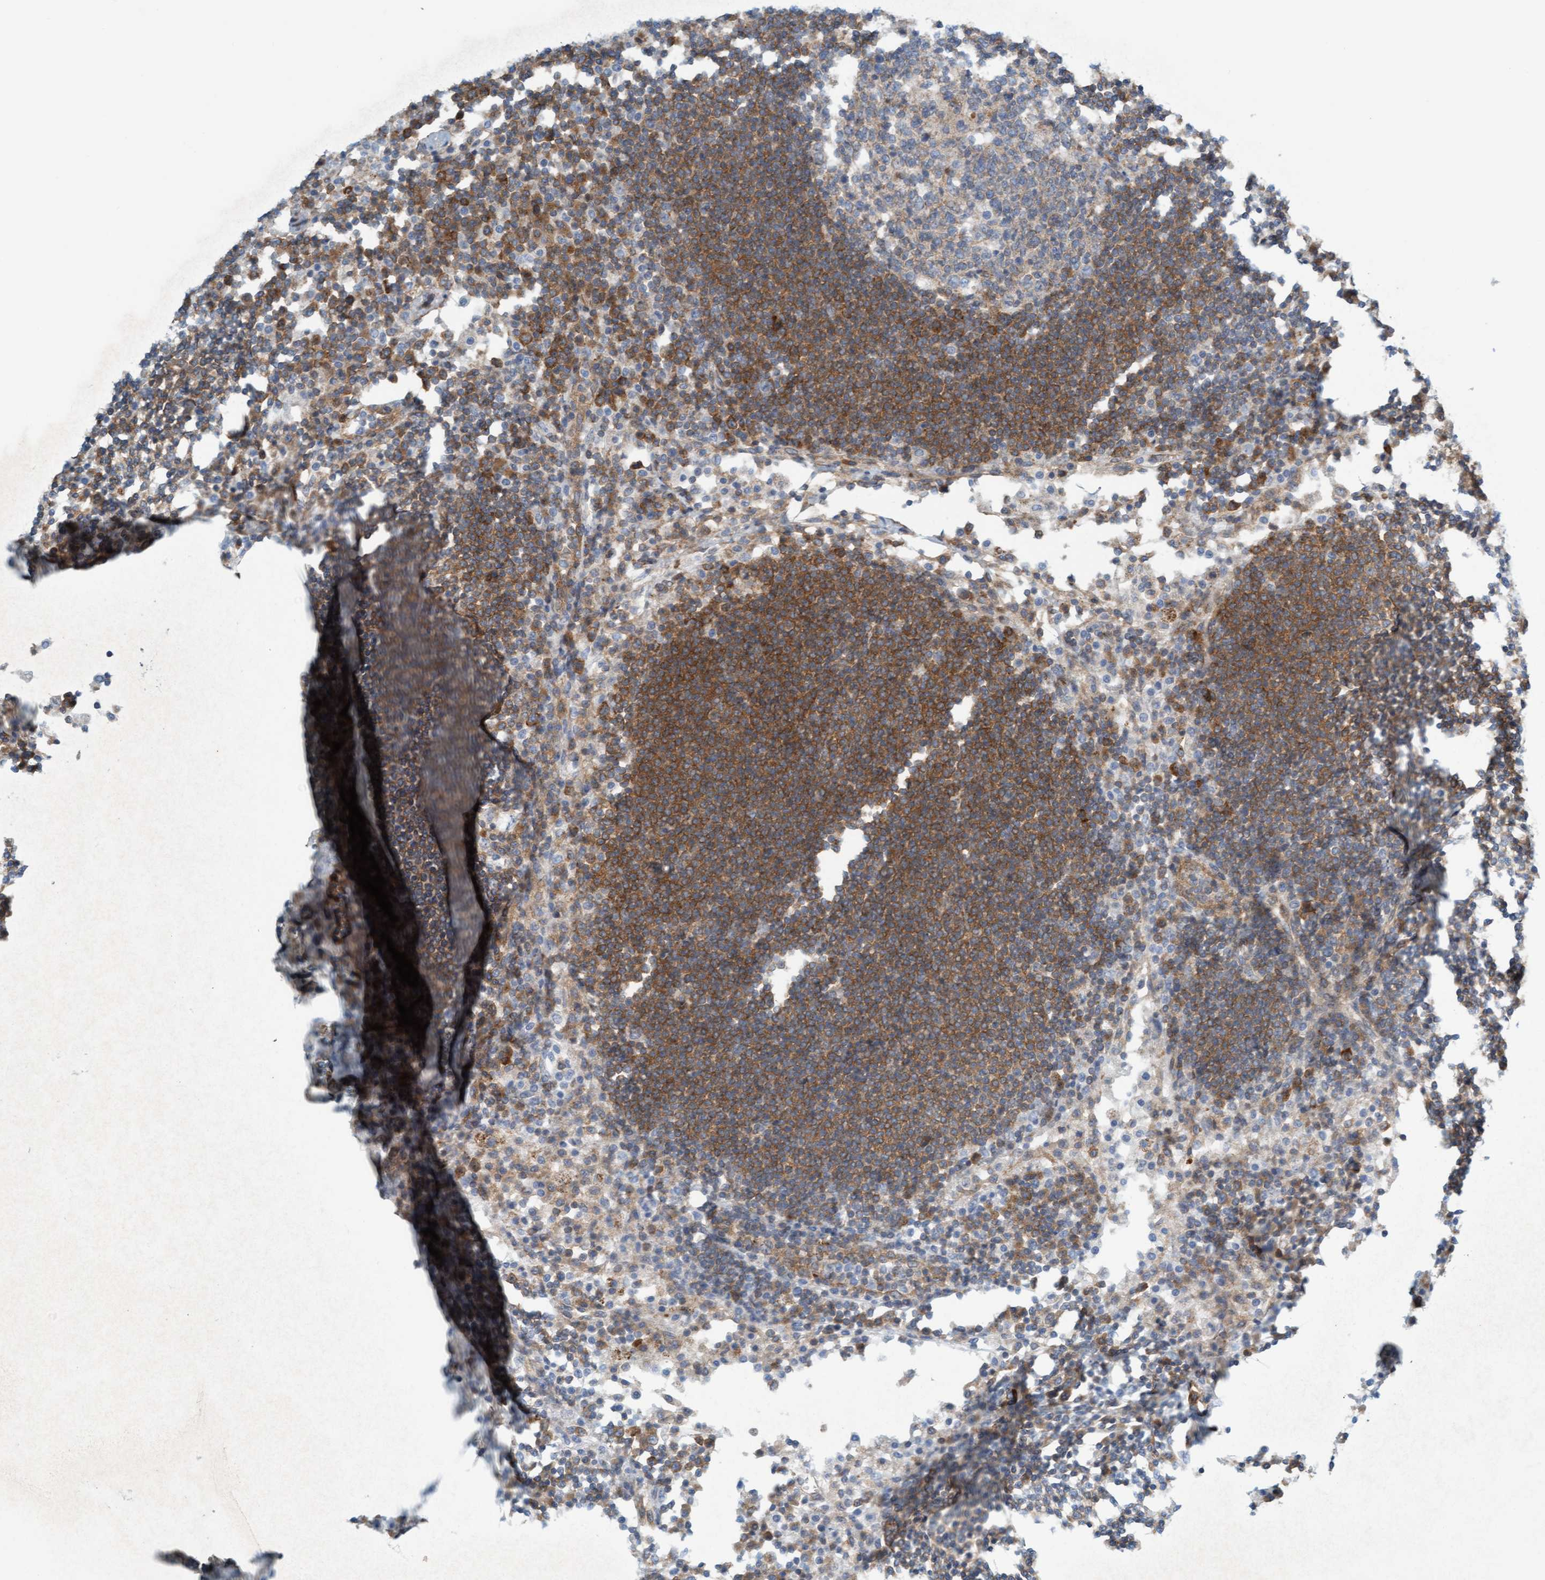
{"staining": {"intensity": "moderate", "quantity": ">75%", "location": "cytoplasmic/membranous"}, "tissue": "lymph node", "cell_type": "Germinal center cells", "image_type": "normal", "snomed": [{"axis": "morphology", "description": "Normal tissue, NOS"}, {"axis": "topography", "description": "Lymph node"}], "caption": "Protein staining shows moderate cytoplasmic/membranous expression in about >75% of germinal center cells in benign lymph node. (brown staining indicates protein expression, while blue staining denotes nuclei).", "gene": "PRKD2", "patient": {"sex": "female", "age": 53}}